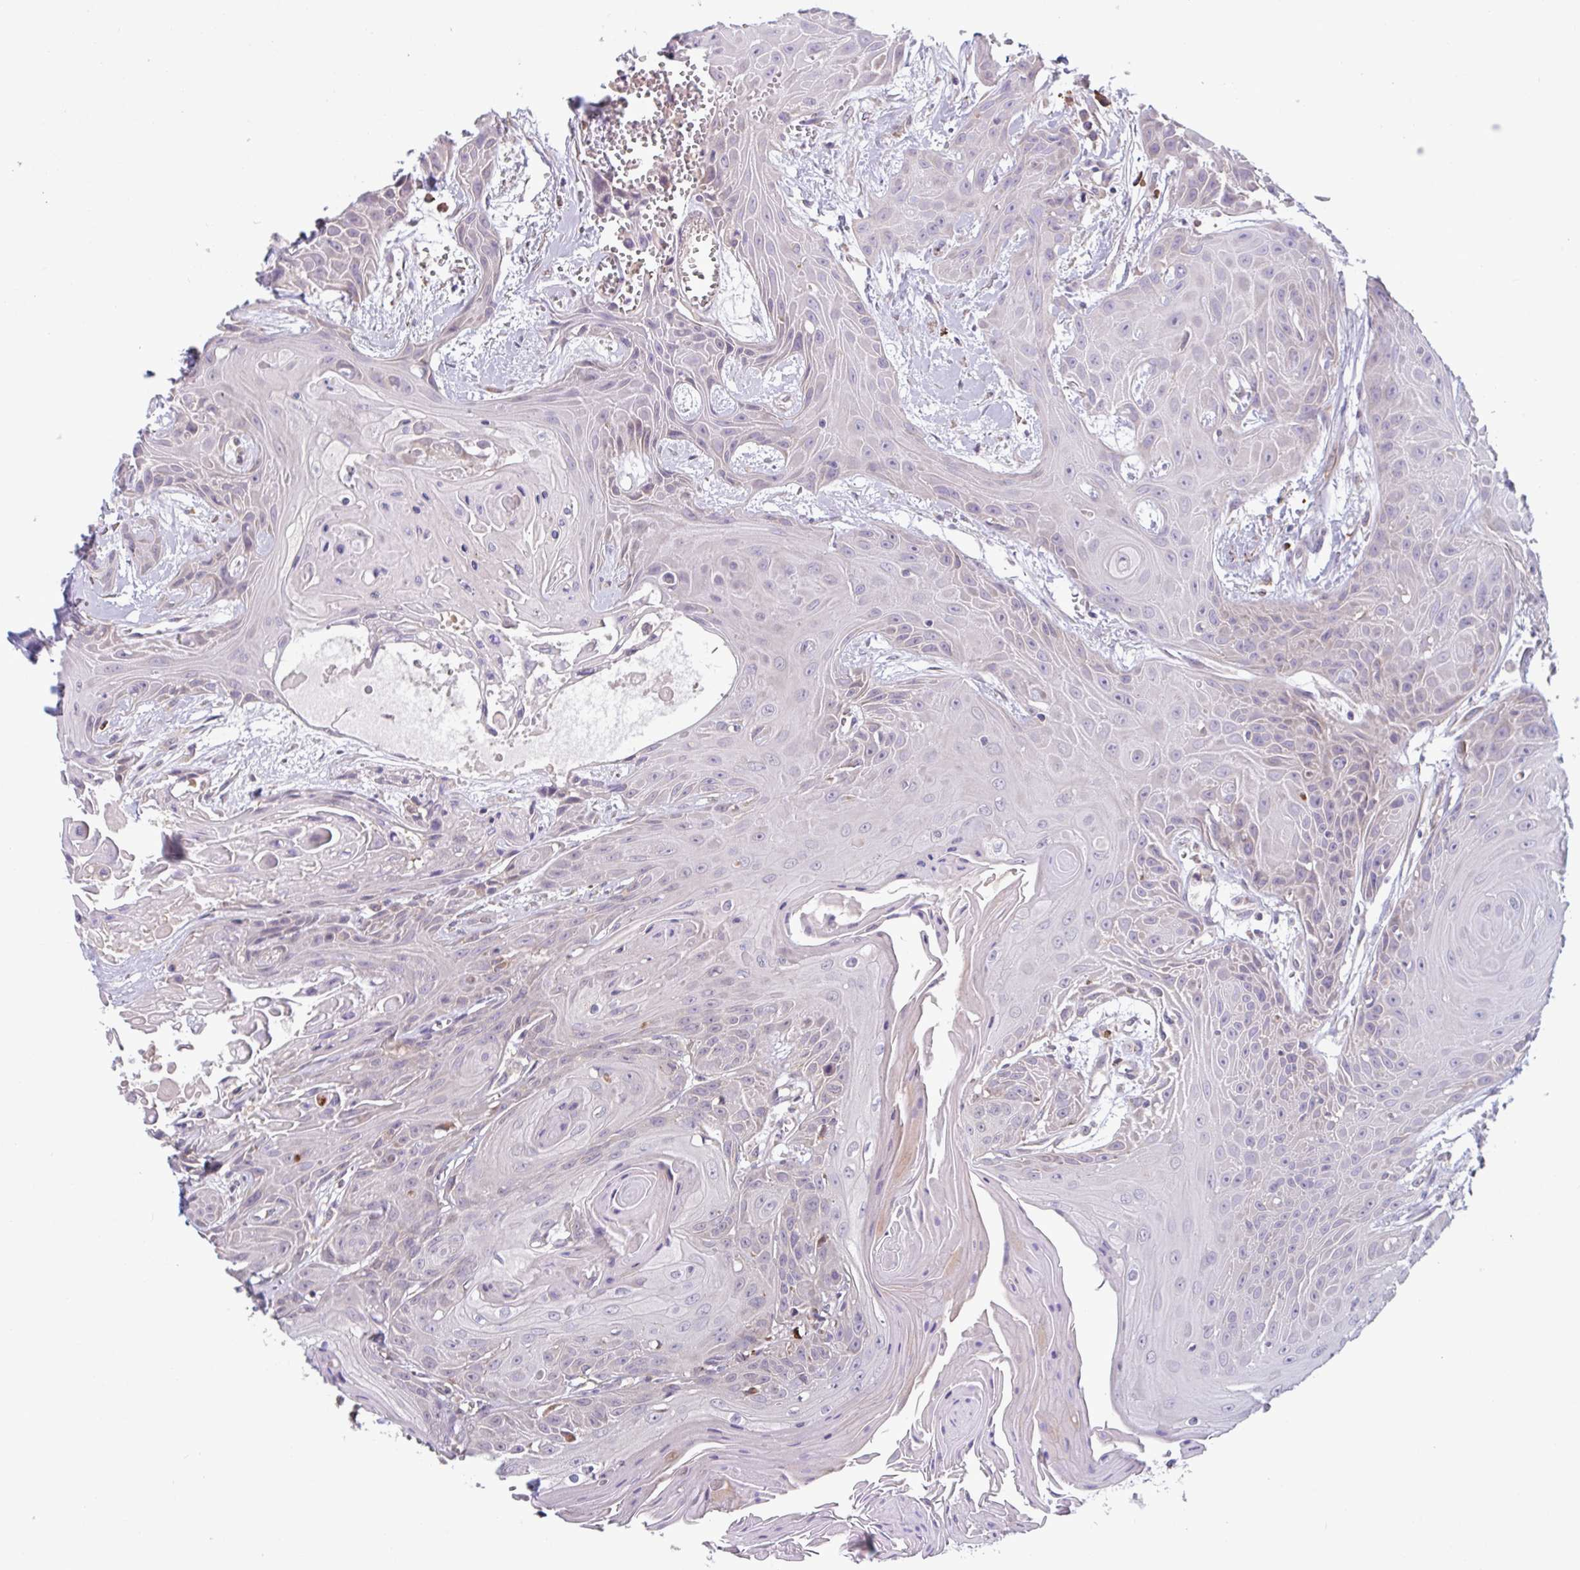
{"staining": {"intensity": "negative", "quantity": "none", "location": "none"}, "tissue": "head and neck cancer", "cell_type": "Tumor cells", "image_type": "cancer", "snomed": [{"axis": "morphology", "description": "Squamous cell carcinoma, NOS"}, {"axis": "topography", "description": "Head-Neck"}], "caption": "Tumor cells are negative for protein expression in human head and neck cancer. (IHC, brightfield microscopy, high magnification).", "gene": "CD1E", "patient": {"sex": "female", "age": 73}}